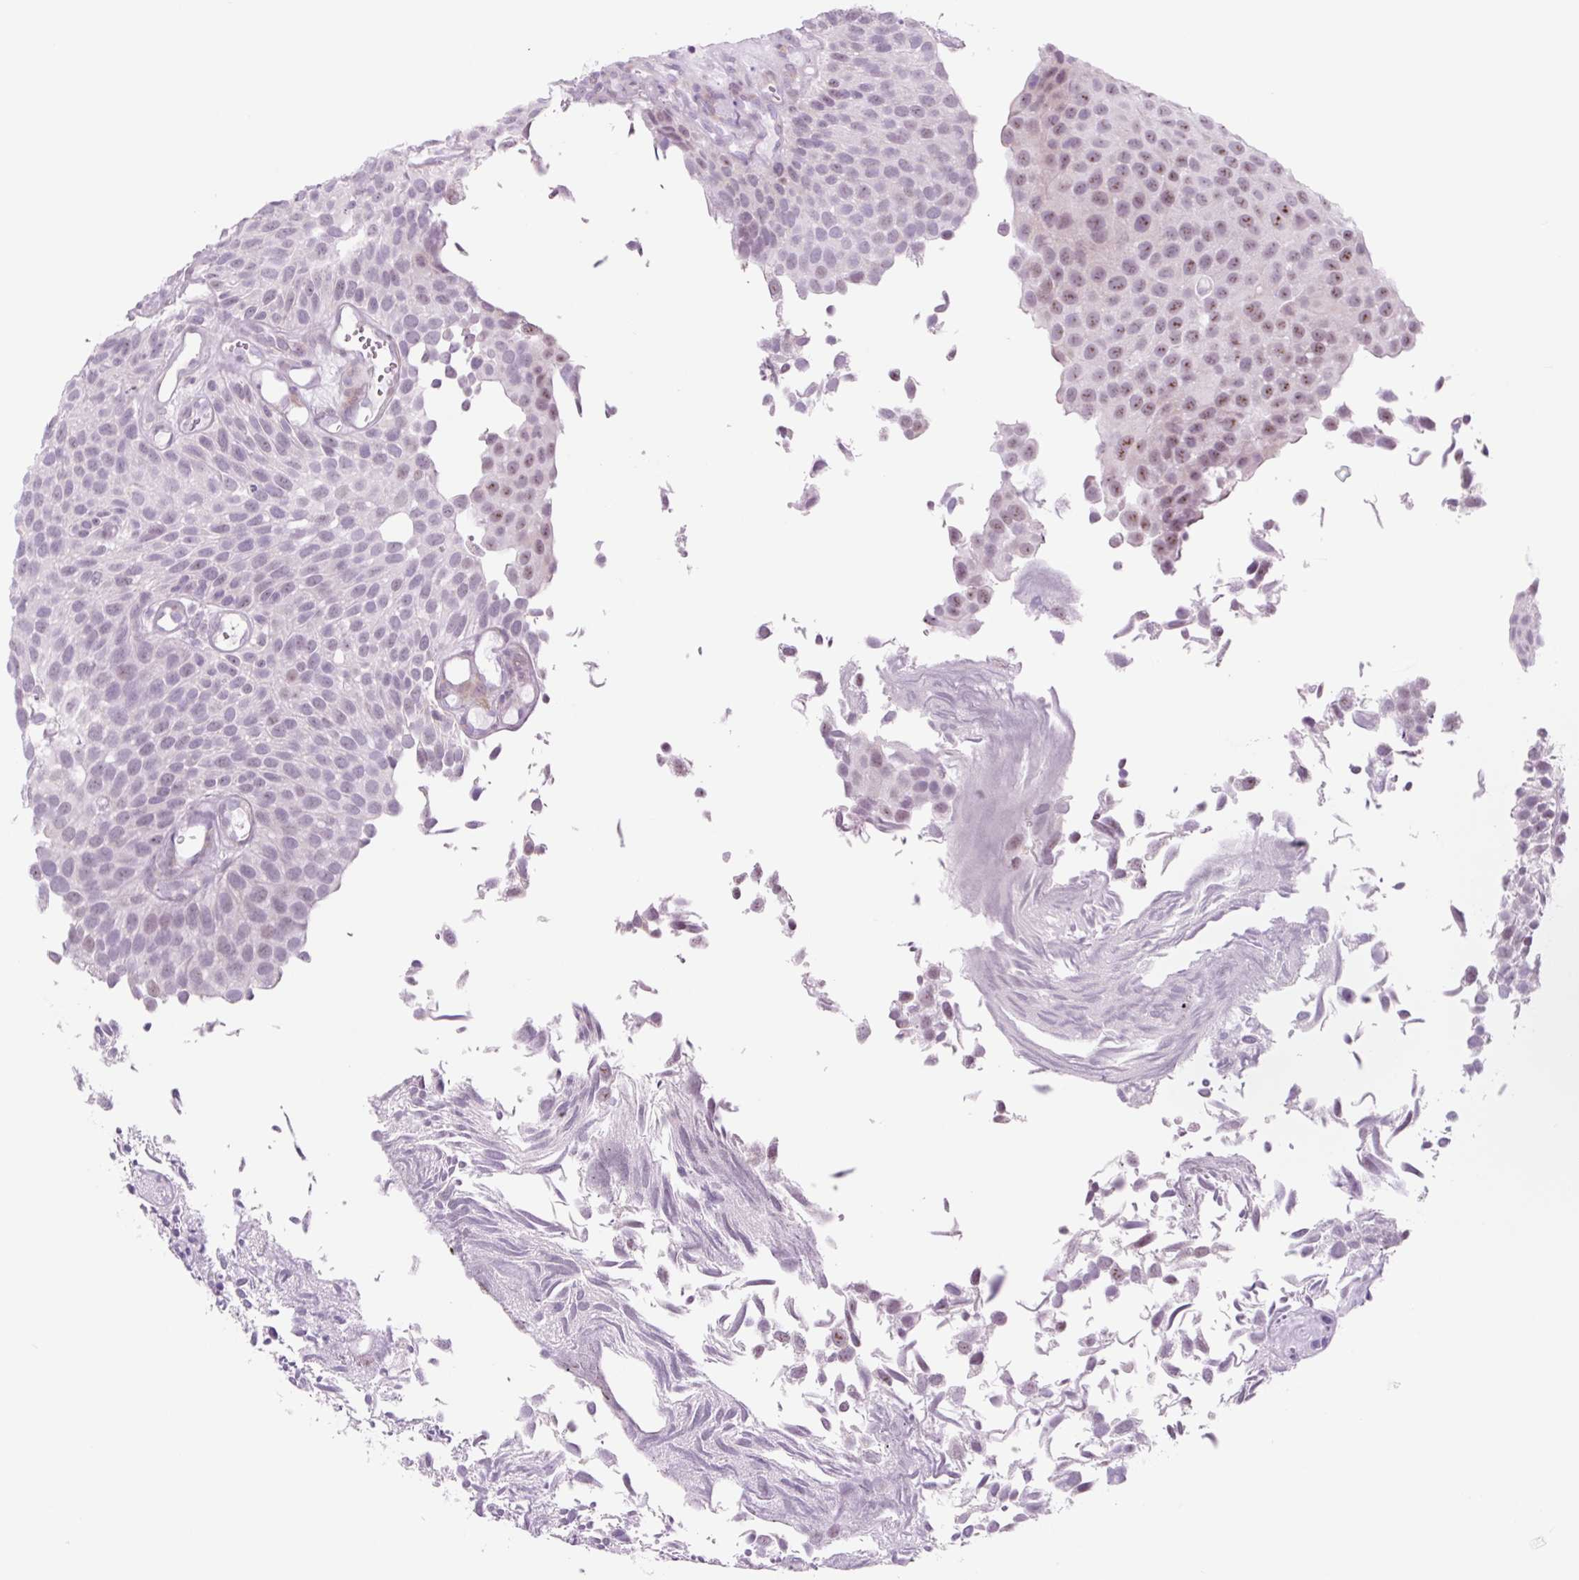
{"staining": {"intensity": "moderate", "quantity": "<25%", "location": "nuclear"}, "tissue": "urothelial cancer", "cell_type": "Tumor cells", "image_type": "cancer", "snomed": [{"axis": "morphology", "description": "Urothelial carcinoma, Low grade"}, {"axis": "topography", "description": "Urinary bladder"}], "caption": "High-magnification brightfield microscopy of urothelial cancer stained with DAB (brown) and counterstained with hematoxylin (blue). tumor cells exhibit moderate nuclear staining is present in approximately<25% of cells.", "gene": "RRS1", "patient": {"sex": "male", "age": 89}}